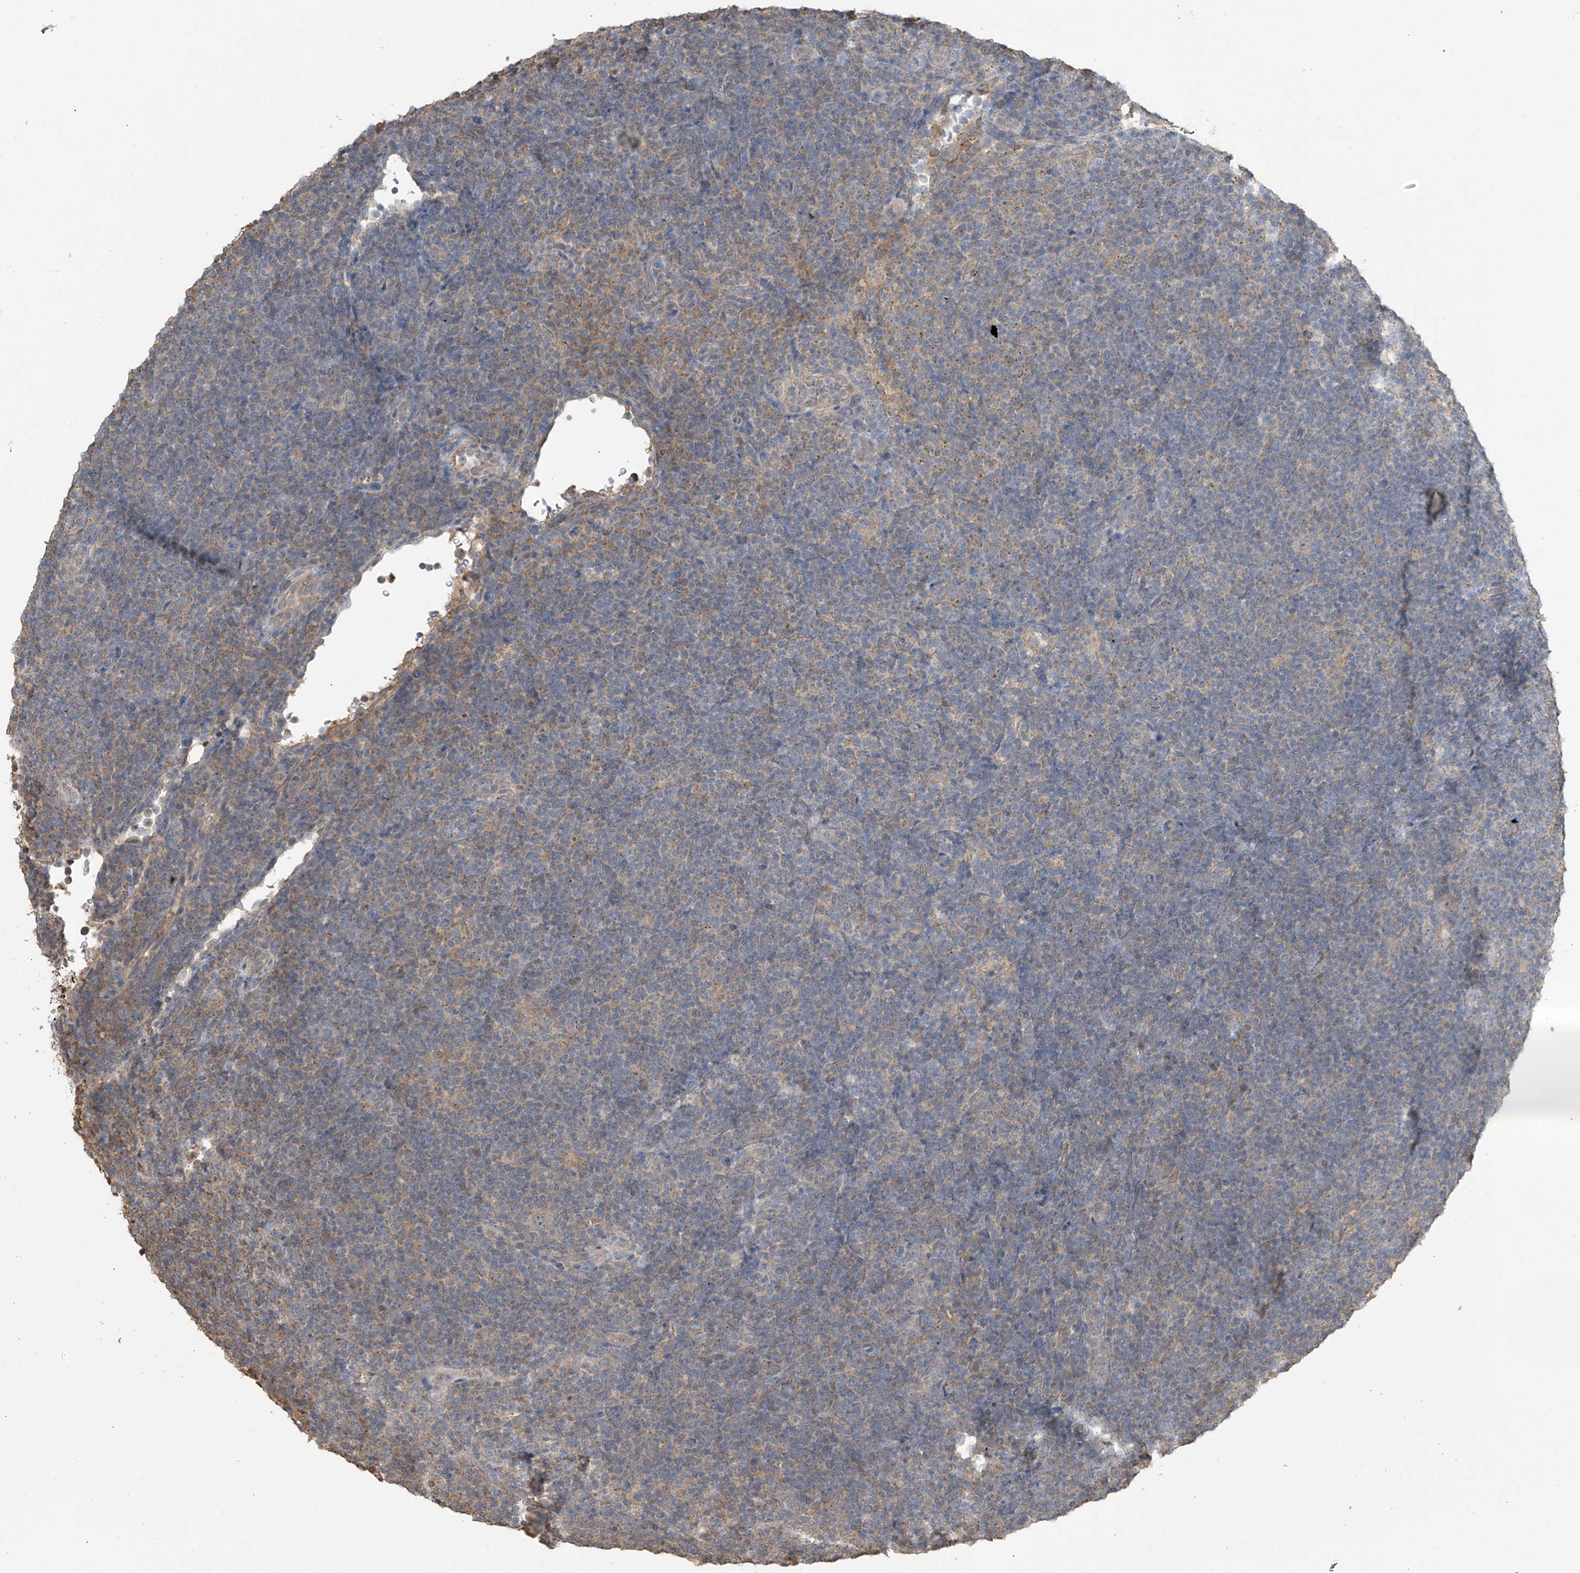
{"staining": {"intensity": "negative", "quantity": "none", "location": "none"}, "tissue": "lymphoma", "cell_type": "Tumor cells", "image_type": "cancer", "snomed": [{"axis": "morphology", "description": "Hodgkin's disease, NOS"}, {"axis": "topography", "description": "Lymph node"}], "caption": "Human lymphoma stained for a protein using immunohistochemistry (IHC) exhibits no positivity in tumor cells.", "gene": "SLFN14", "patient": {"sex": "female", "age": 57}}